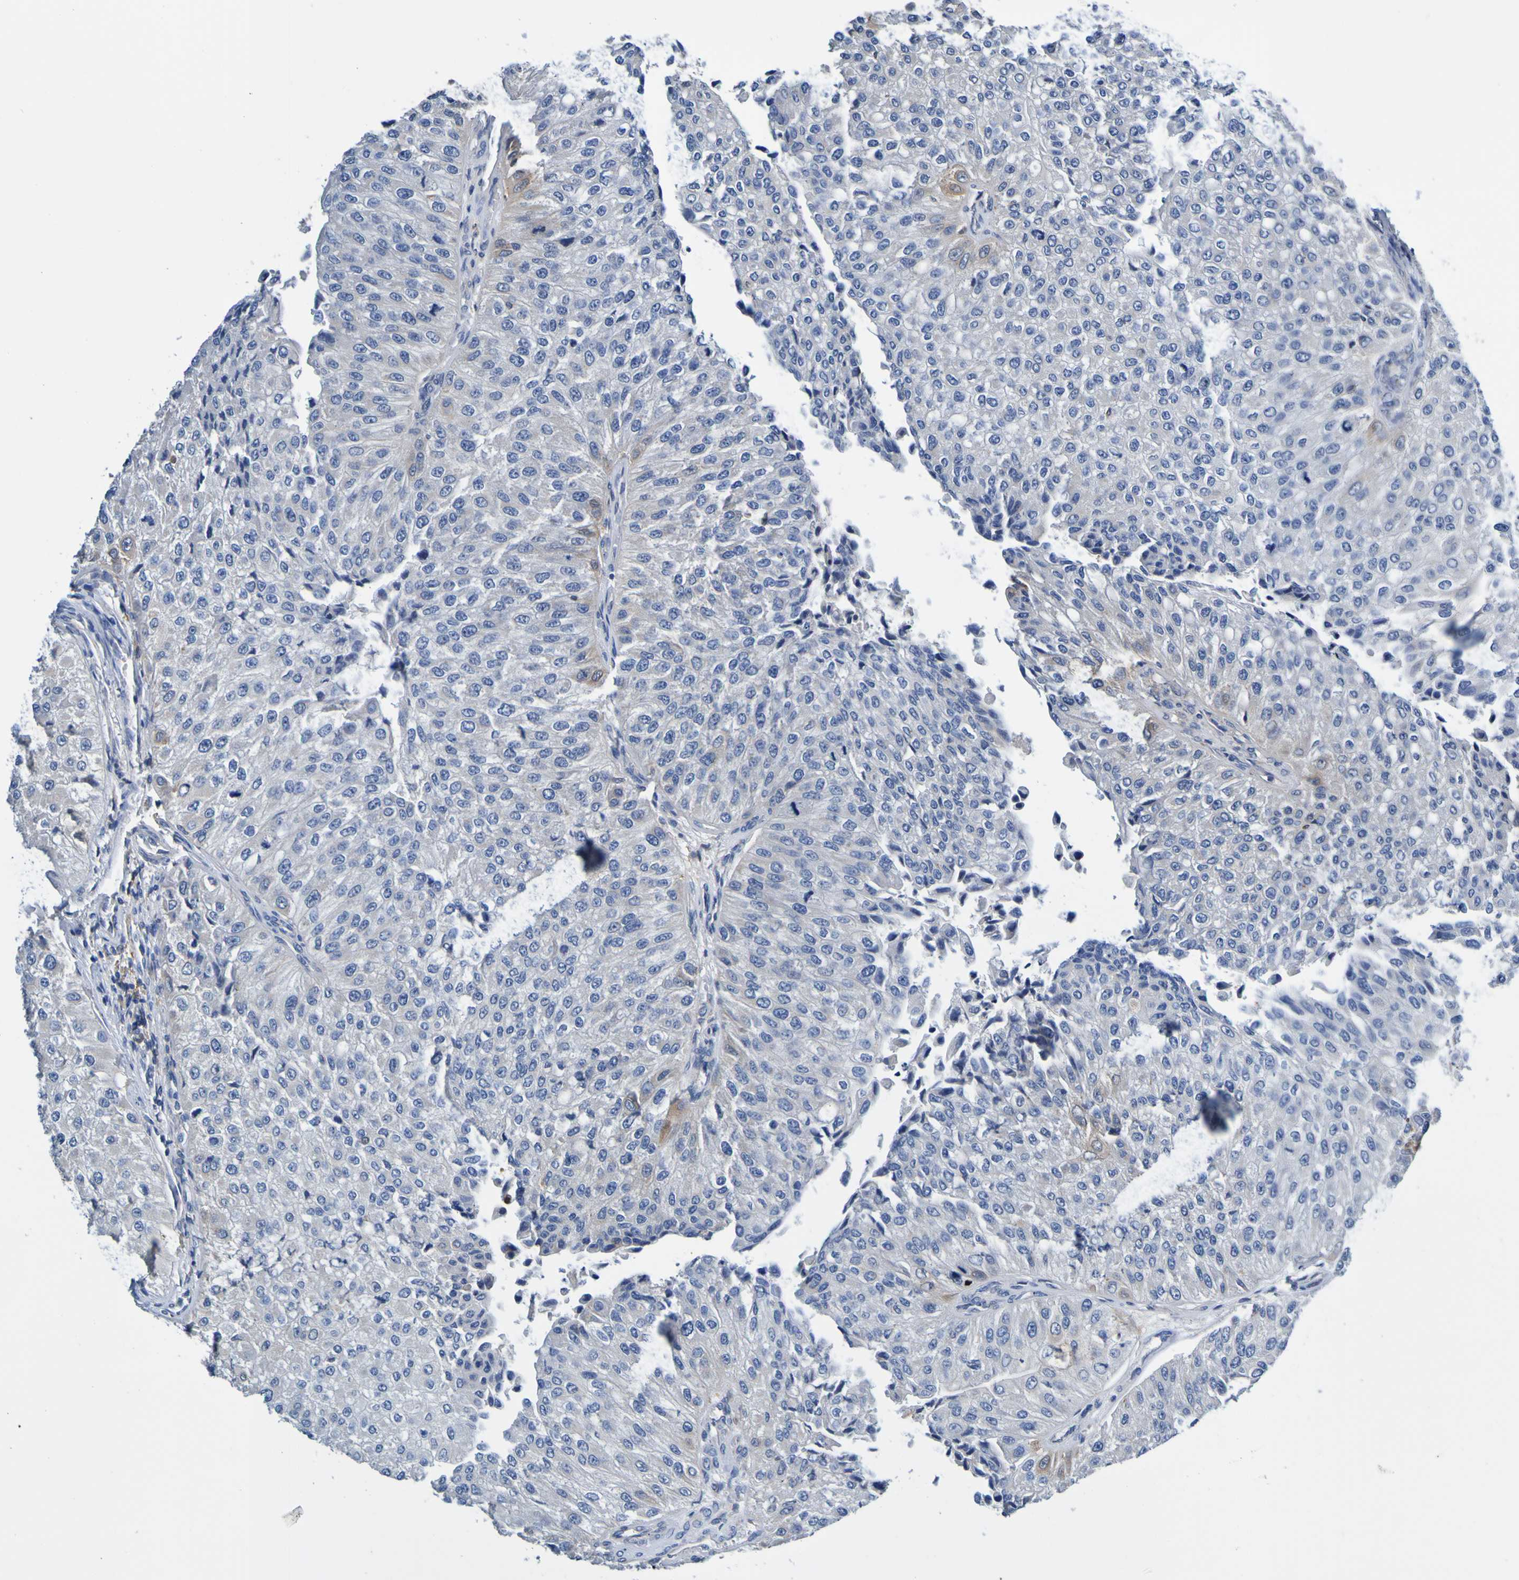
{"staining": {"intensity": "weak", "quantity": ">75%", "location": "cytoplasmic/membranous"}, "tissue": "urothelial cancer", "cell_type": "Tumor cells", "image_type": "cancer", "snomed": [{"axis": "morphology", "description": "Urothelial carcinoma, High grade"}, {"axis": "topography", "description": "Kidney"}, {"axis": "topography", "description": "Urinary bladder"}], "caption": "A high-resolution micrograph shows IHC staining of urothelial cancer, which shows weak cytoplasmic/membranous staining in approximately >75% of tumor cells.", "gene": "METAP2", "patient": {"sex": "male", "age": 77}}